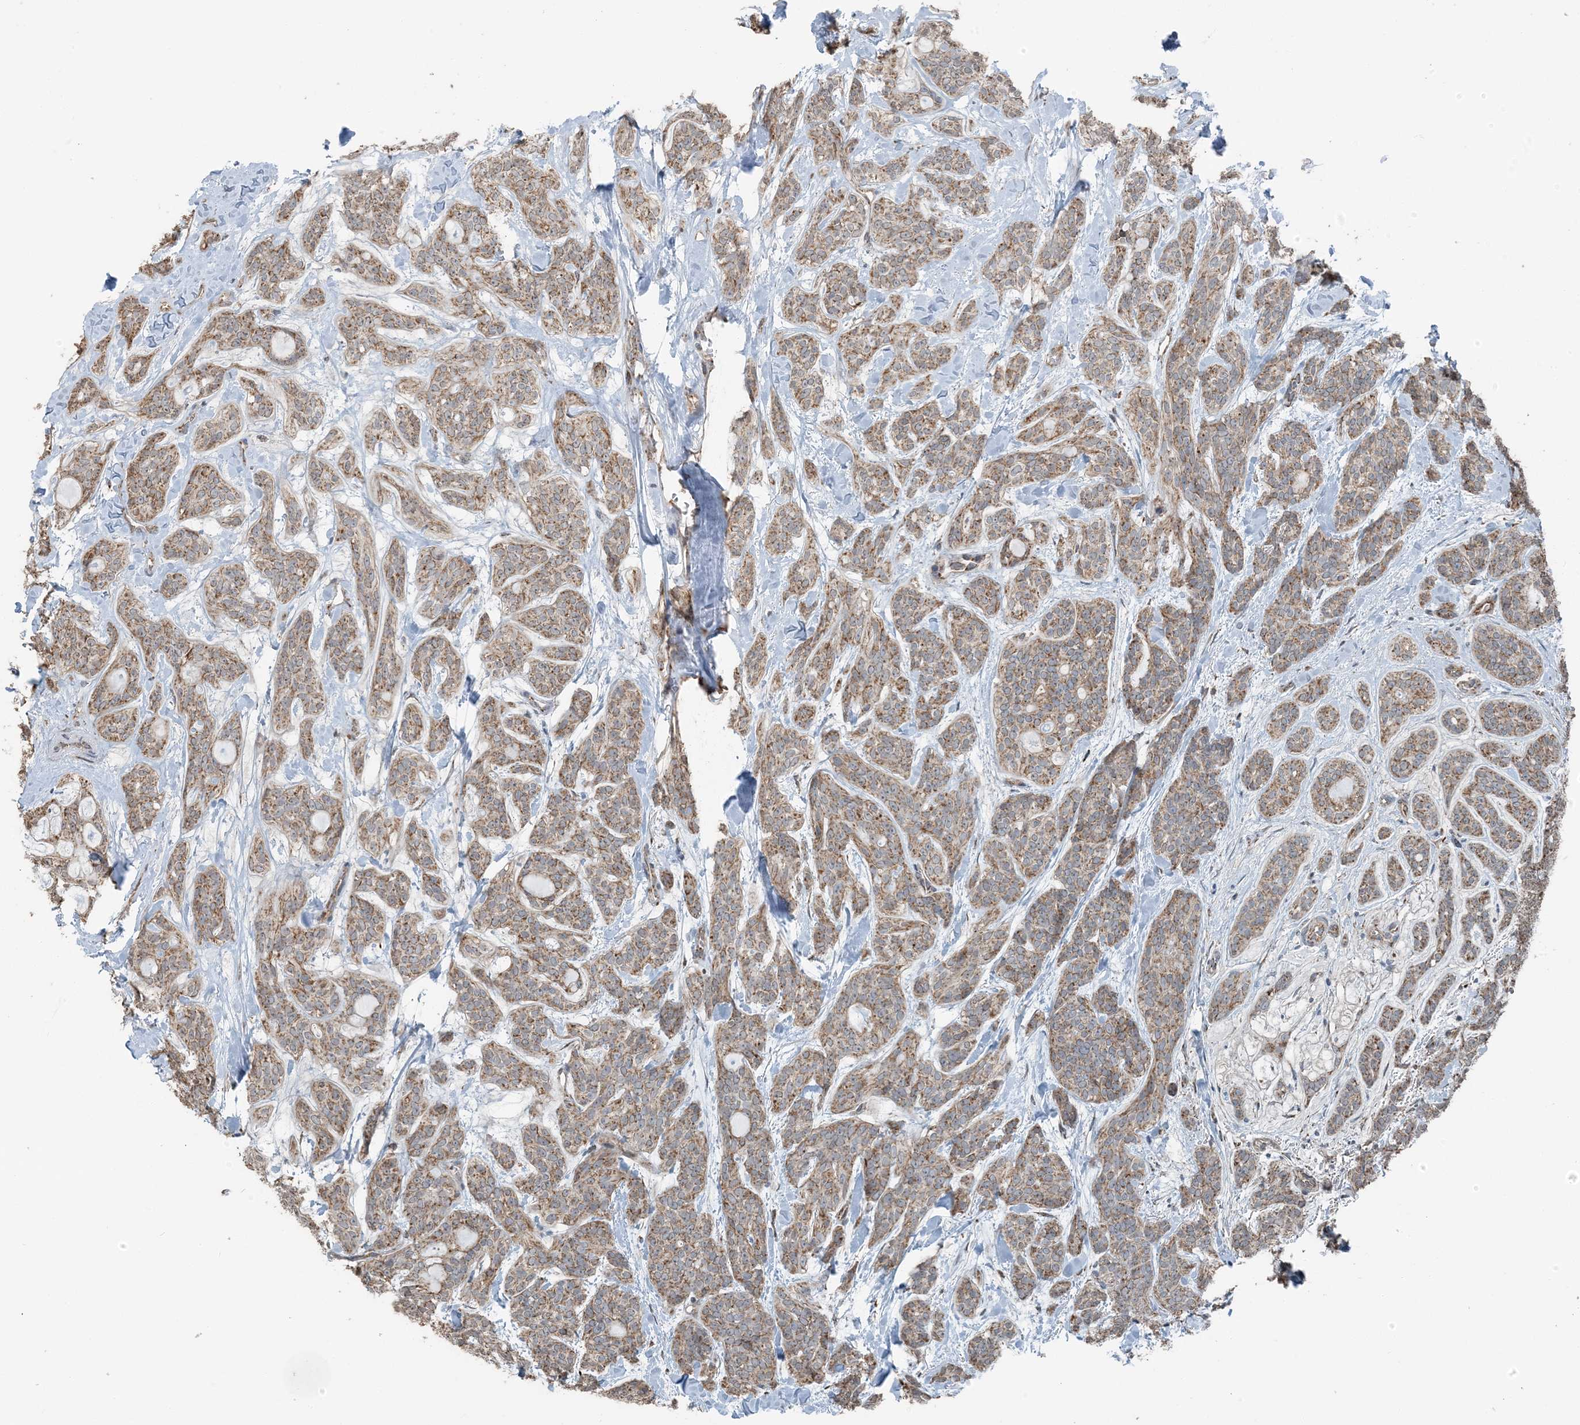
{"staining": {"intensity": "moderate", "quantity": ">75%", "location": "cytoplasmic/membranous"}, "tissue": "head and neck cancer", "cell_type": "Tumor cells", "image_type": "cancer", "snomed": [{"axis": "morphology", "description": "Adenocarcinoma, NOS"}, {"axis": "topography", "description": "Head-Neck"}], "caption": "Adenocarcinoma (head and neck) stained for a protein shows moderate cytoplasmic/membranous positivity in tumor cells. (IHC, brightfield microscopy, high magnification).", "gene": "PILRB", "patient": {"sex": "male", "age": 66}}